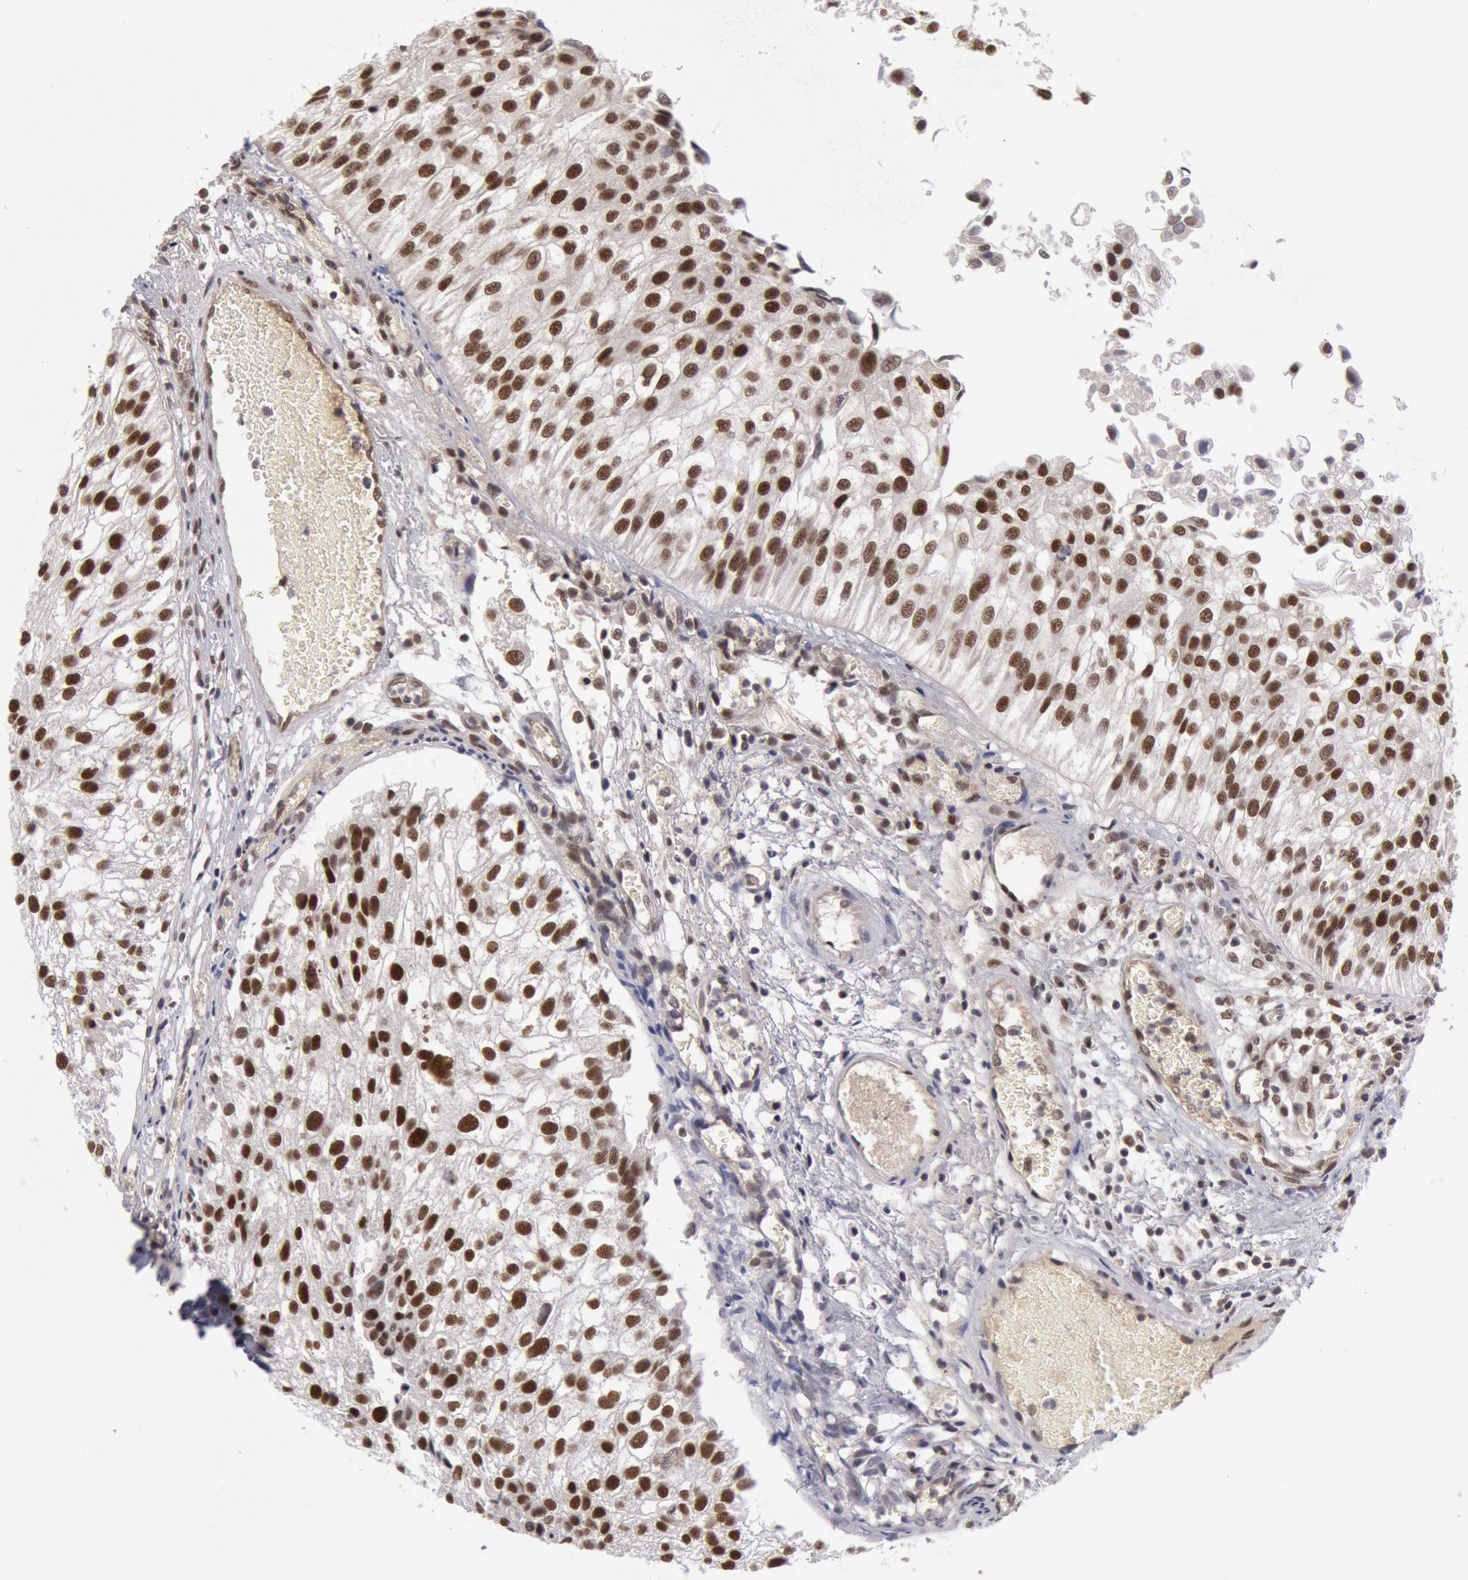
{"staining": {"intensity": "moderate", "quantity": ">75%", "location": "nuclear"}, "tissue": "urothelial cancer", "cell_type": "Tumor cells", "image_type": "cancer", "snomed": [{"axis": "morphology", "description": "Urothelial carcinoma, Low grade"}, {"axis": "topography", "description": "Urinary bladder"}], "caption": "Low-grade urothelial carcinoma was stained to show a protein in brown. There is medium levels of moderate nuclear expression in approximately >75% of tumor cells. Nuclei are stained in blue.", "gene": "PPP4R3B", "patient": {"sex": "female", "age": 89}}